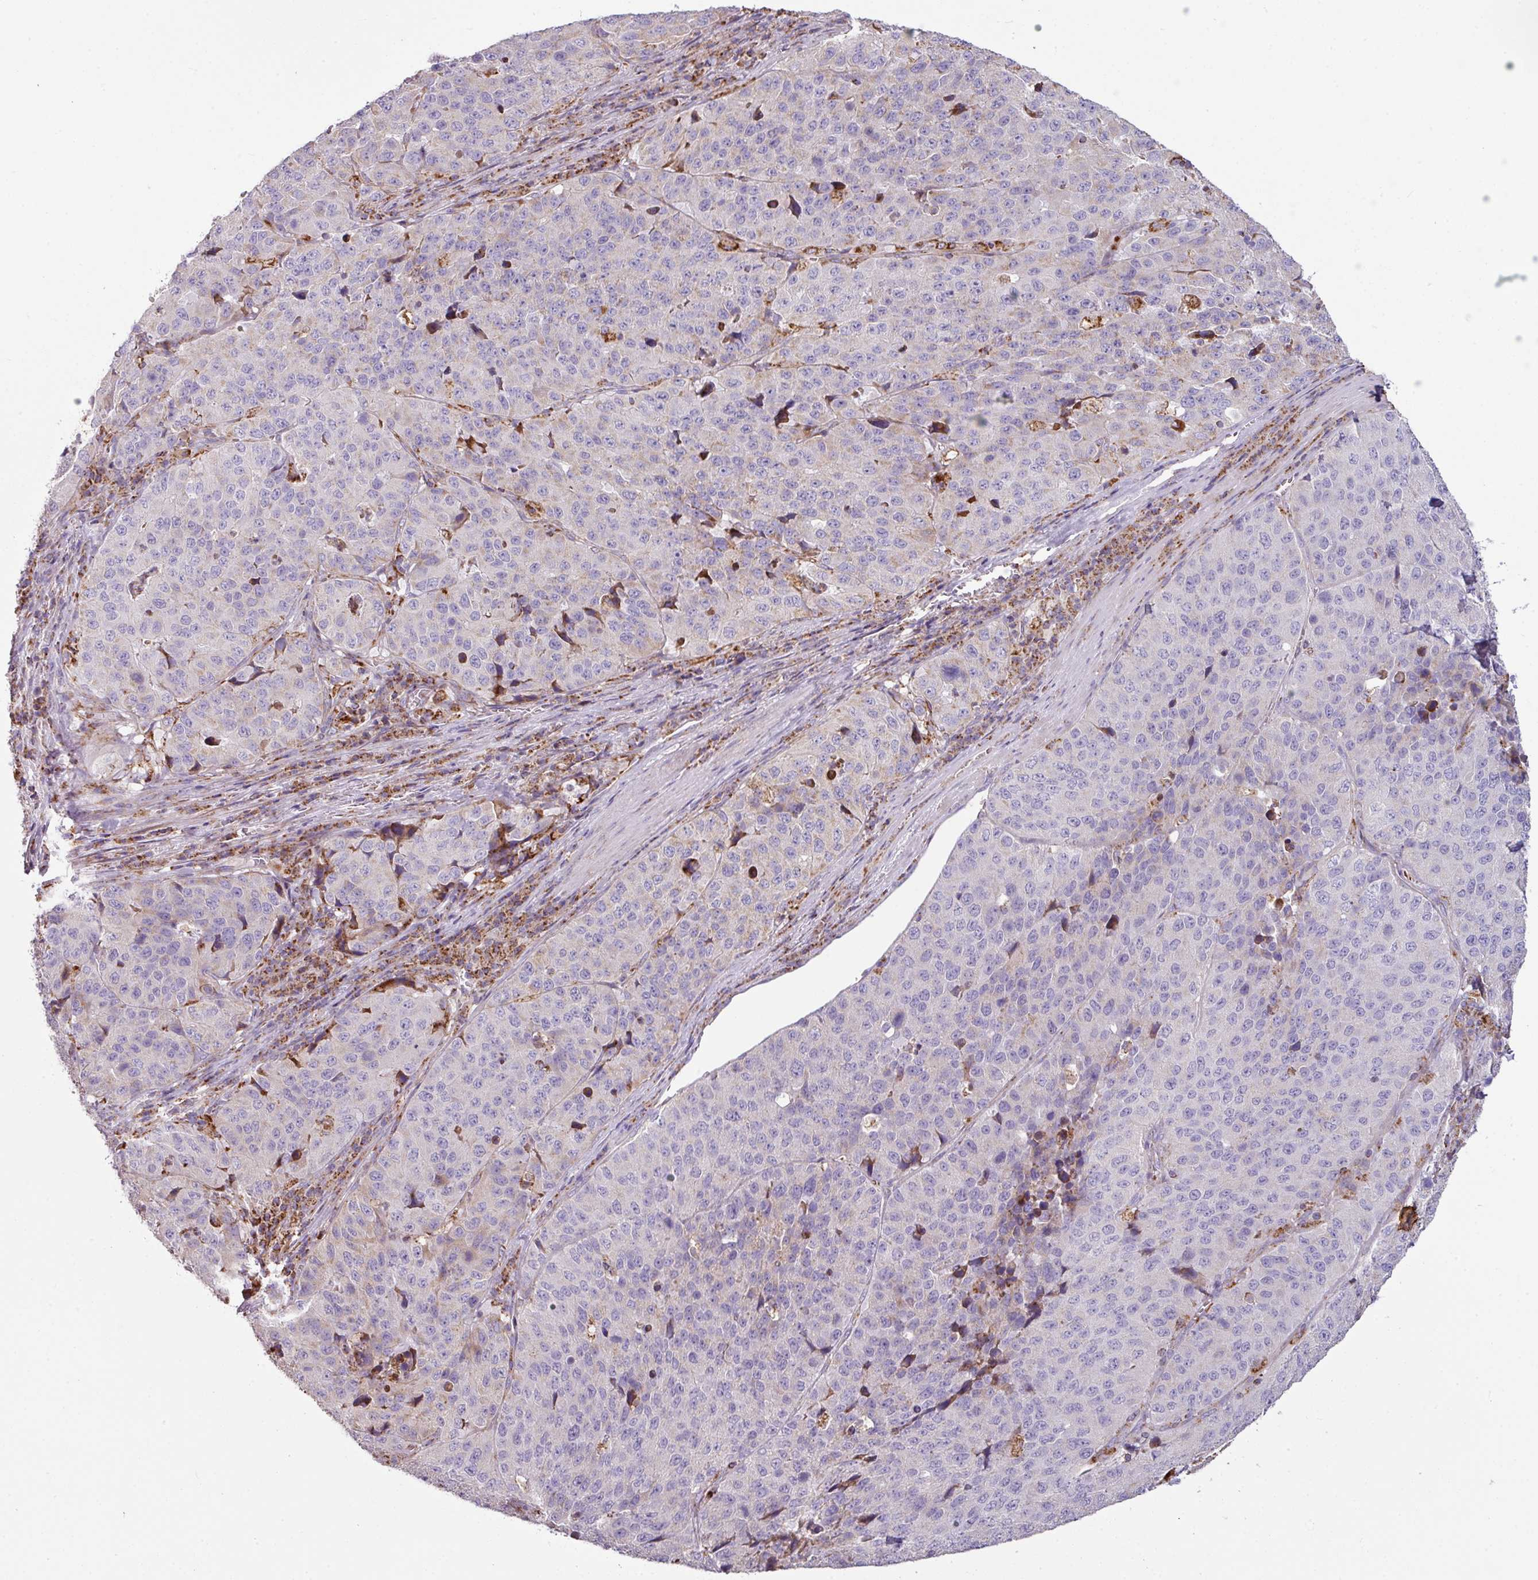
{"staining": {"intensity": "weak", "quantity": "25%-75%", "location": "cytoplasmic/membranous"}, "tissue": "stomach cancer", "cell_type": "Tumor cells", "image_type": "cancer", "snomed": [{"axis": "morphology", "description": "Adenocarcinoma, NOS"}, {"axis": "topography", "description": "Stomach"}], "caption": "Immunohistochemical staining of stomach adenocarcinoma shows low levels of weak cytoplasmic/membranous protein expression in about 25%-75% of tumor cells.", "gene": "SQOR", "patient": {"sex": "male", "age": 71}}